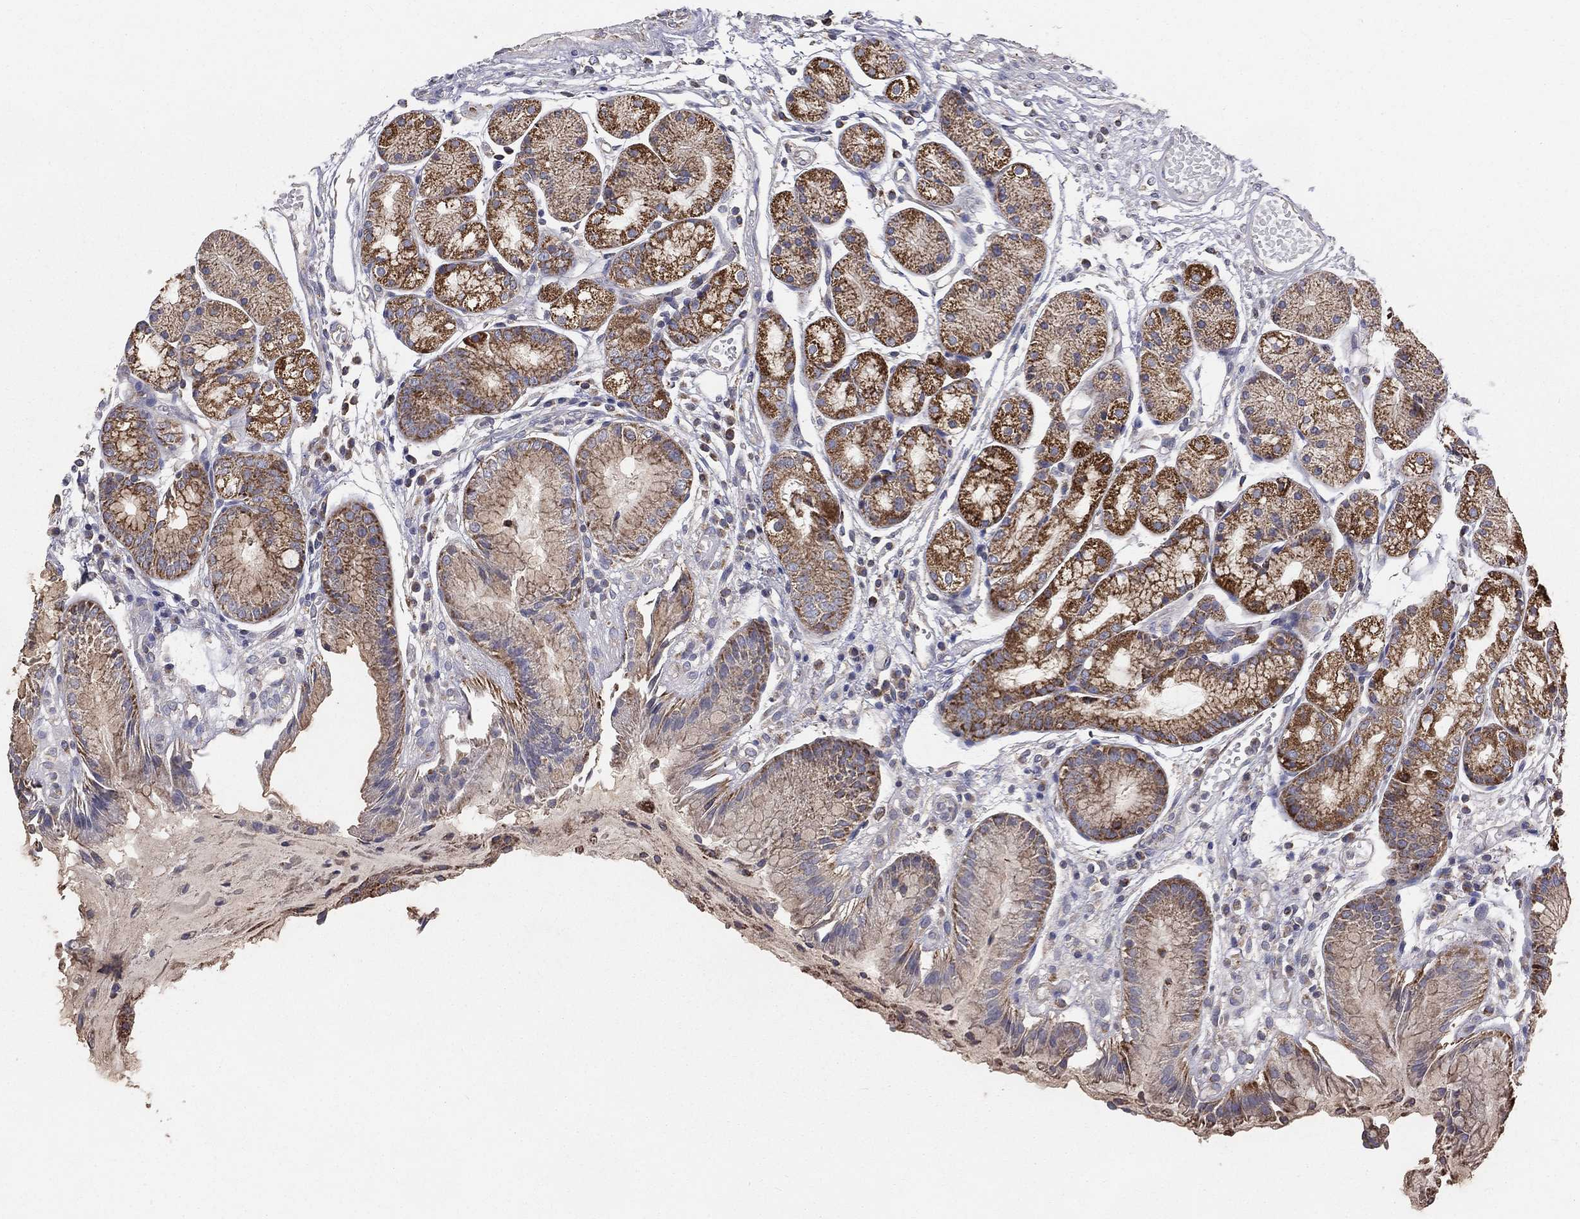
{"staining": {"intensity": "strong", "quantity": "25%-75%", "location": "cytoplasmic/membranous"}, "tissue": "stomach", "cell_type": "Glandular cells", "image_type": "normal", "snomed": [{"axis": "morphology", "description": "Normal tissue, NOS"}, {"axis": "topography", "description": "Stomach, upper"}], "caption": "This micrograph displays immunohistochemistry staining of unremarkable human stomach, with high strong cytoplasmic/membranous positivity in approximately 25%-75% of glandular cells.", "gene": "HADH", "patient": {"sex": "male", "age": 72}}